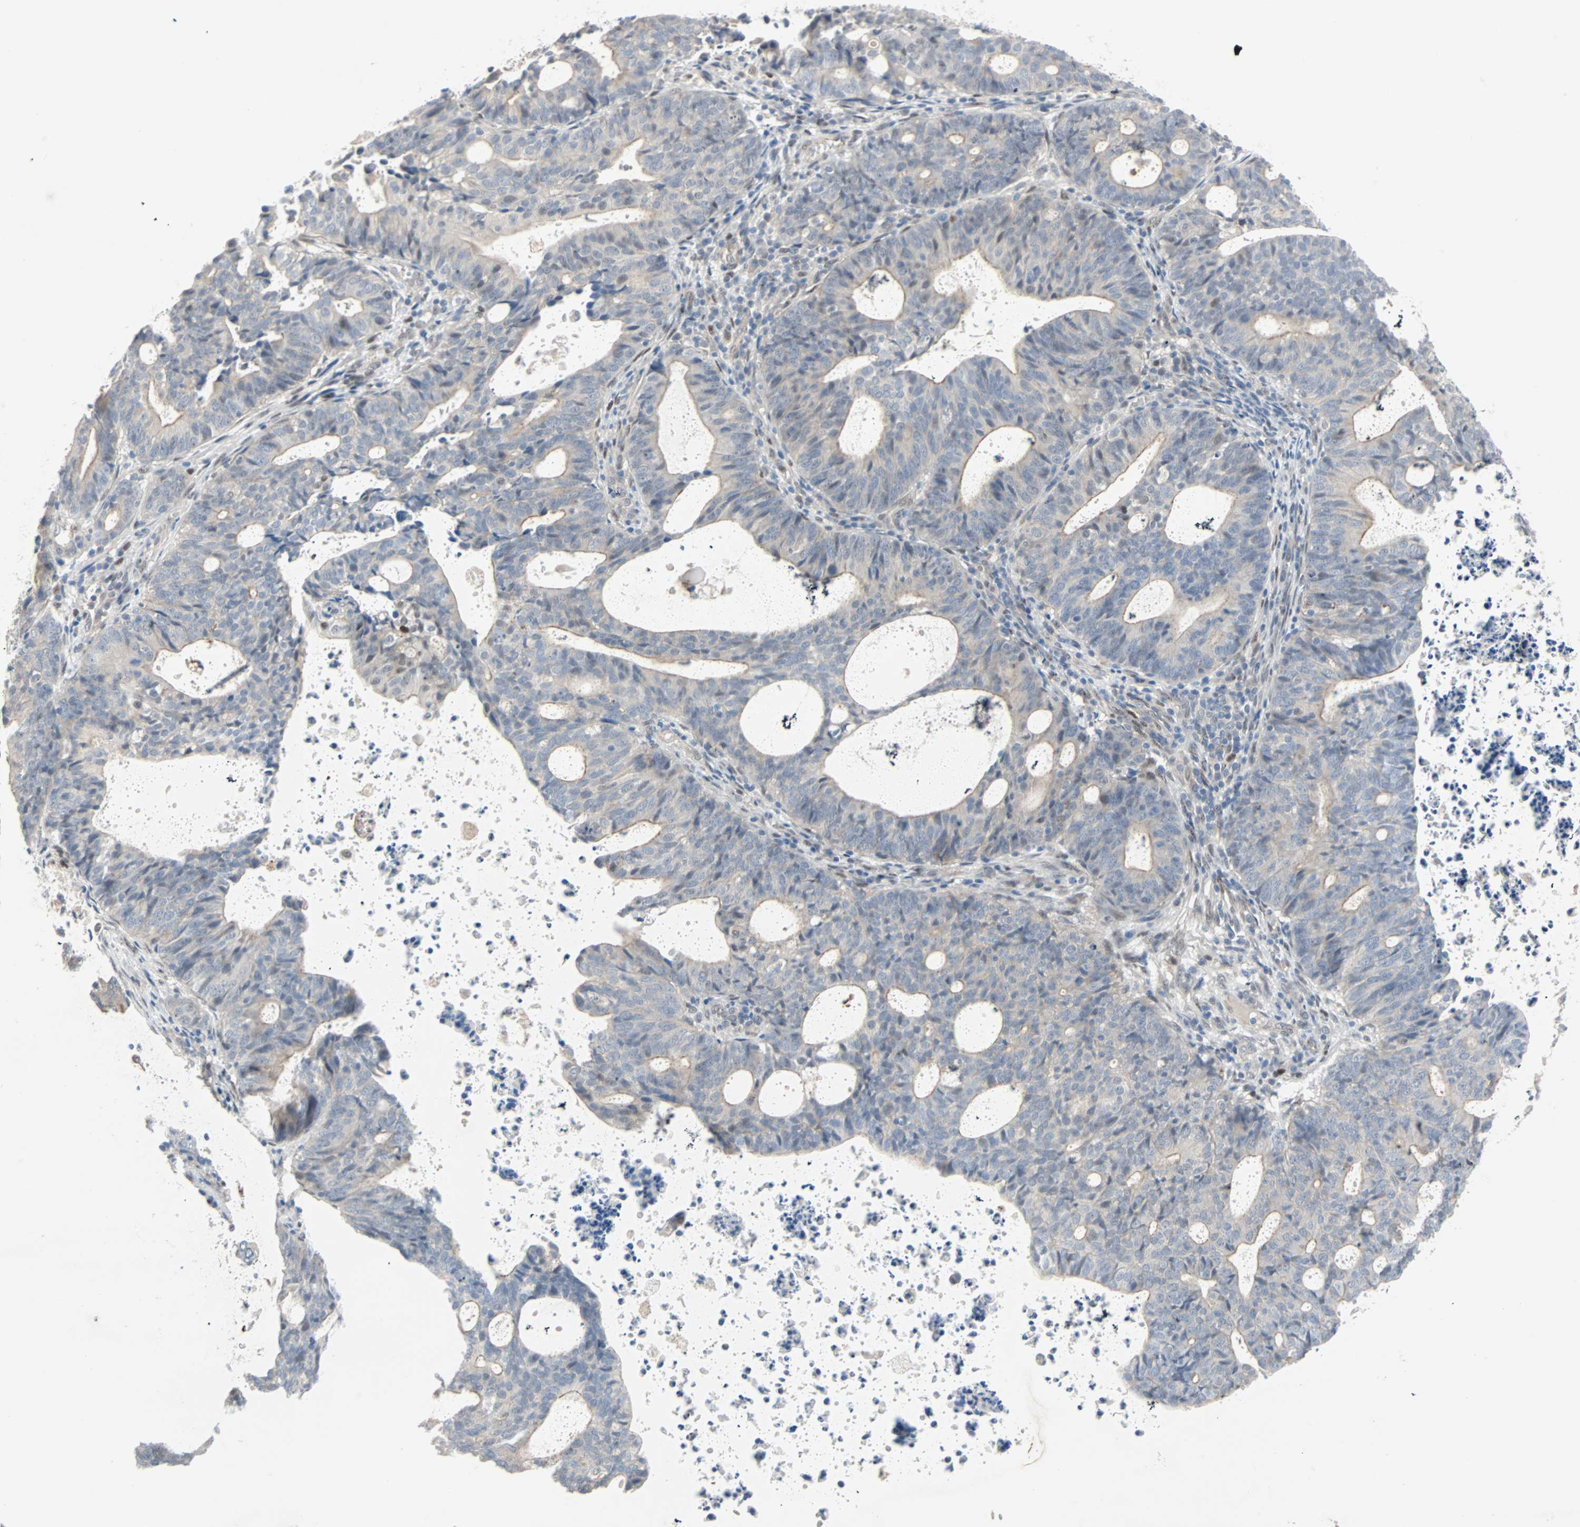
{"staining": {"intensity": "weak", "quantity": "25%-75%", "location": "cytoplasmic/membranous"}, "tissue": "endometrial cancer", "cell_type": "Tumor cells", "image_type": "cancer", "snomed": [{"axis": "morphology", "description": "Adenocarcinoma, NOS"}, {"axis": "topography", "description": "Uterus"}], "caption": "This is a photomicrograph of IHC staining of adenocarcinoma (endometrial), which shows weak positivity in the cytoplasmic/membranous of tumor cells.", "gene": "CAND2", "patient": {"sex": "female", "age": 83}}